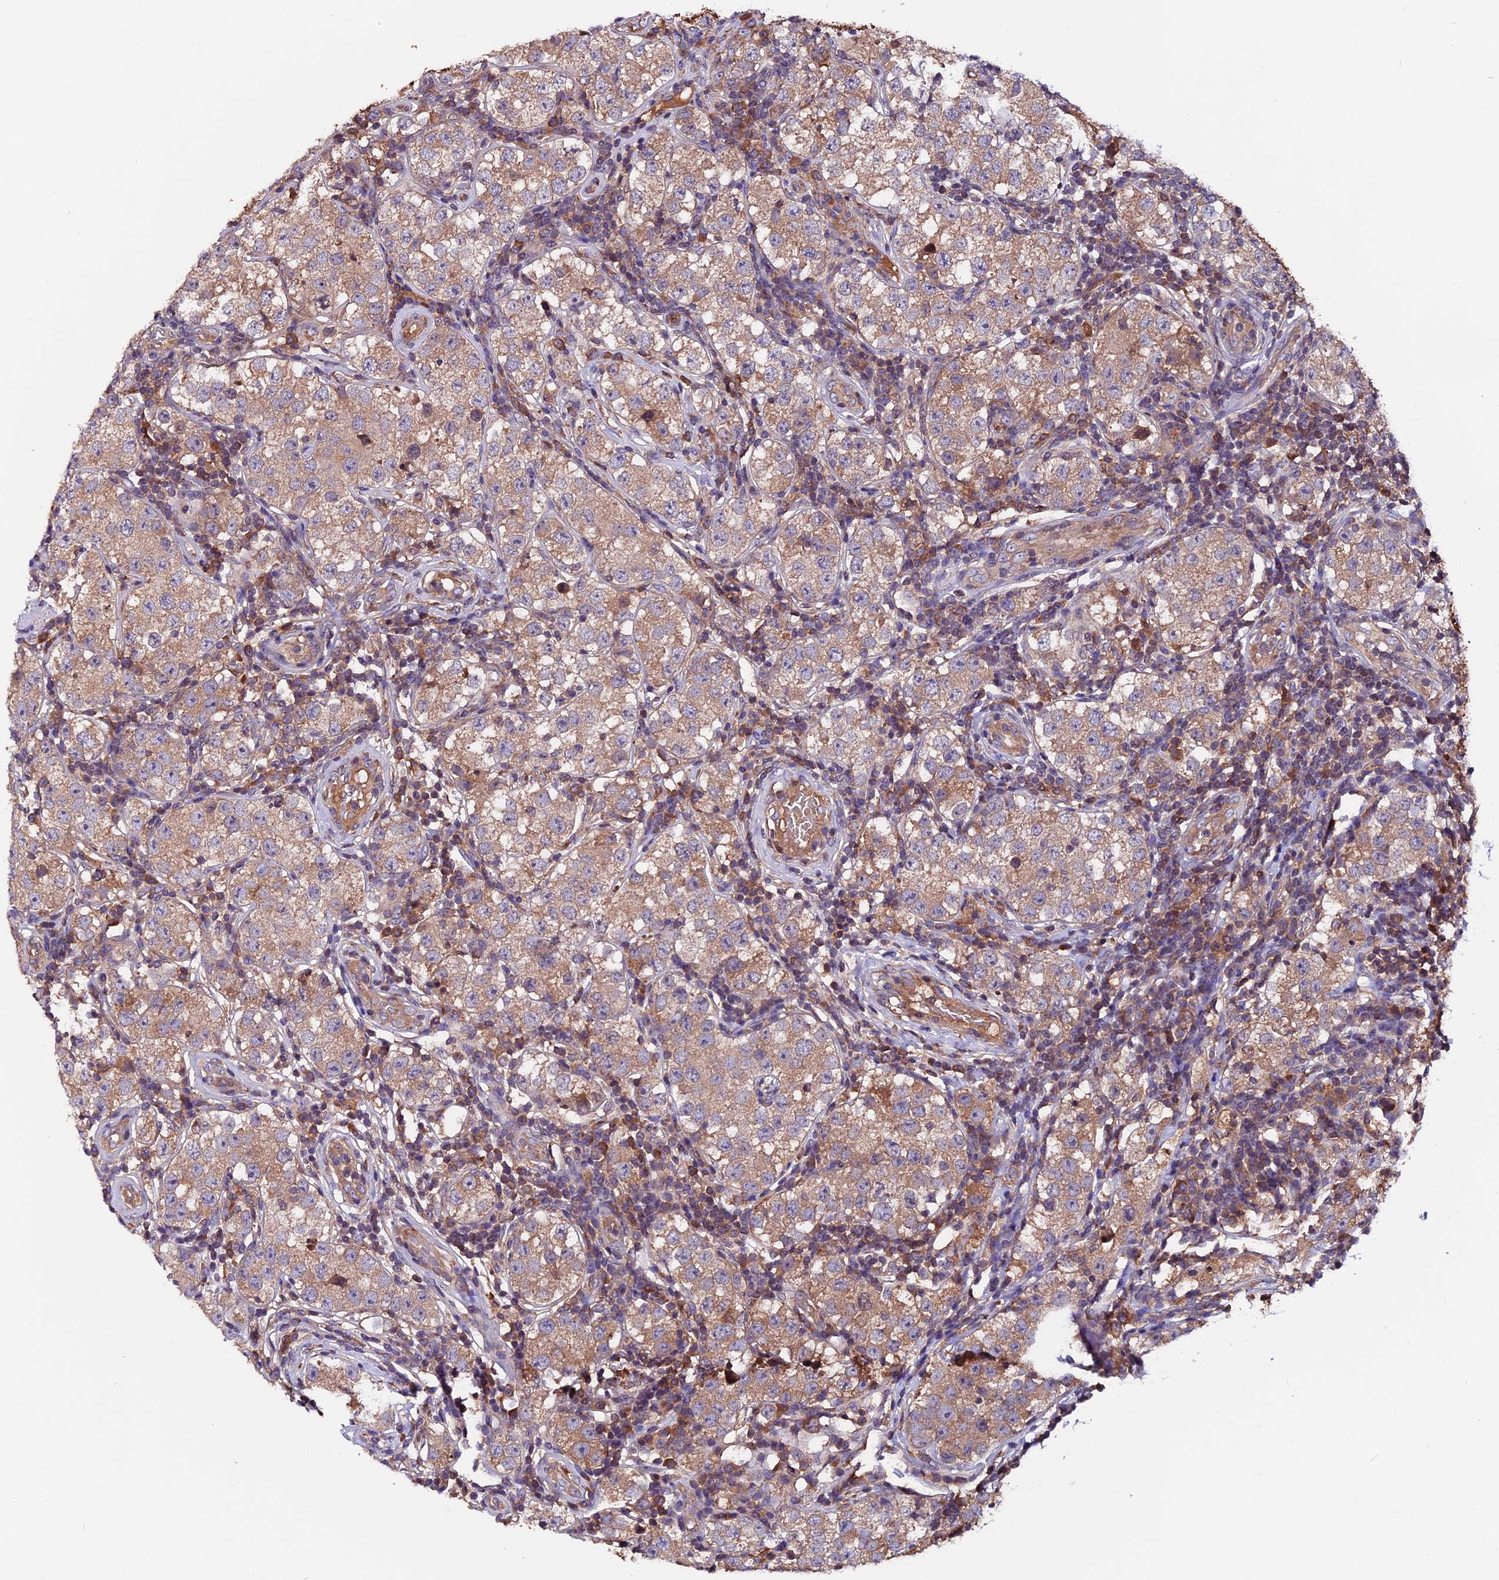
{"staining": {"intensity": "moderate", "quantity": ">75%", "location": "cytoplasmic/membranous"}, "tissue": "testis cancer", "cell_type": "Tumor cells", "image_type": "cancer", "snomed": [{"axis": "morphology", "description": "Seminoma, NOS"}, {"axis": "topography", "description": "Testis"}], "caption": "Human testis seminoma stained with a brown dye displays moderate cytoplasmic/membranous positive expression in approximately >75% of tumor cells.", "gene": "ZNF598", "patient": {"sex": "male", "age": 34}}